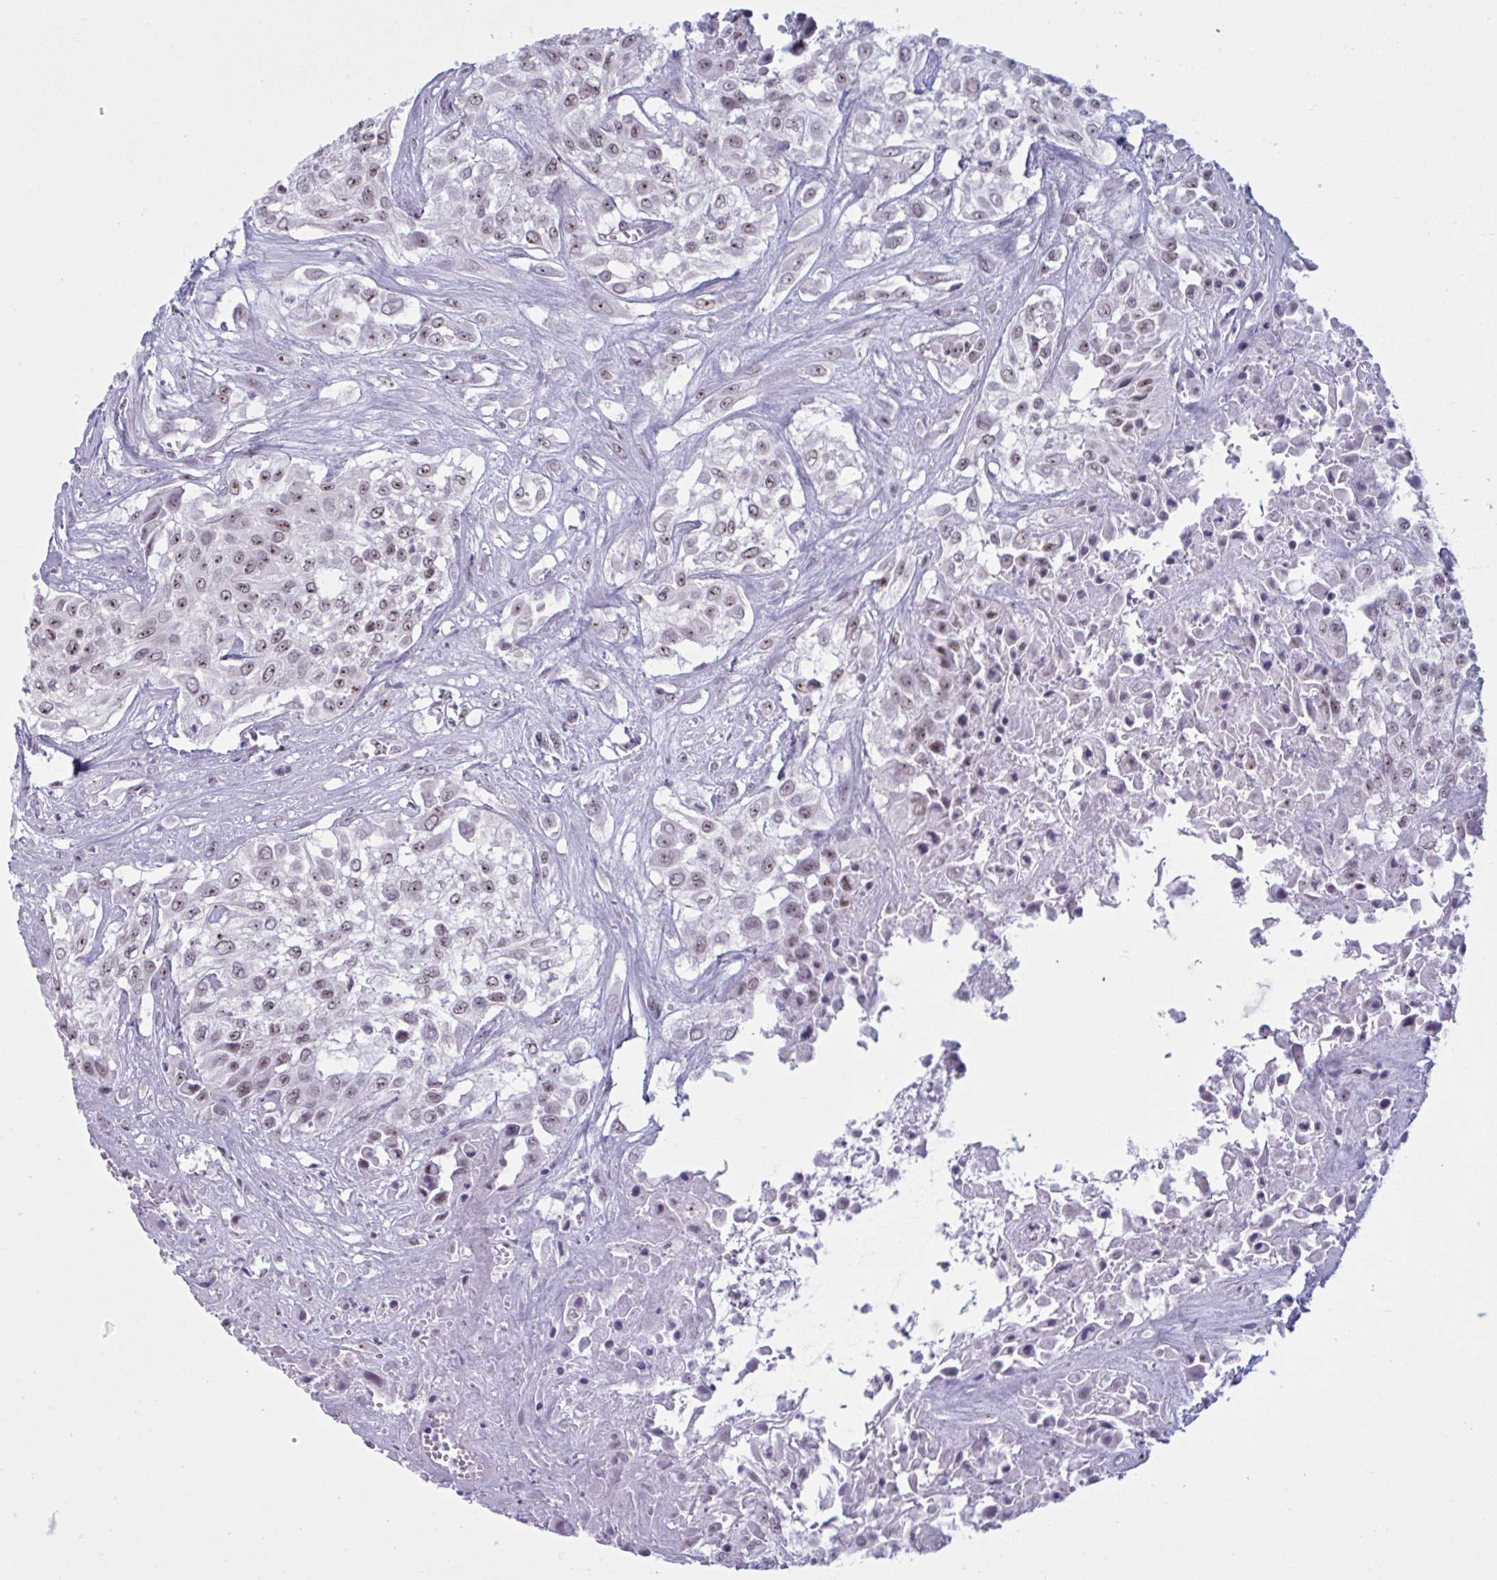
{"staining": {"intensity": "moderate", "quantity": ">75%", "location": "nuclear"}, "tissue": "urothelial cancer", "cell_type": "Tumor cells", "image_type": "cancer", "snomed": [{"axis": "morphology", "description": "Urothelial carcinoma, High grade"}, {"axis": "topography", "description": "Urinary bladder"}], "caption": "A brown stain highlights moderate nuclear staining of a protein in human high-grade urothelial carcinoma tumor cells. (DAB (3,3'-diaminobenzidine) IHC, brown staining for protein, blue staining for nuclei).", "gene": "TGM6", "patient": {"sex": "male", "age": 57}}